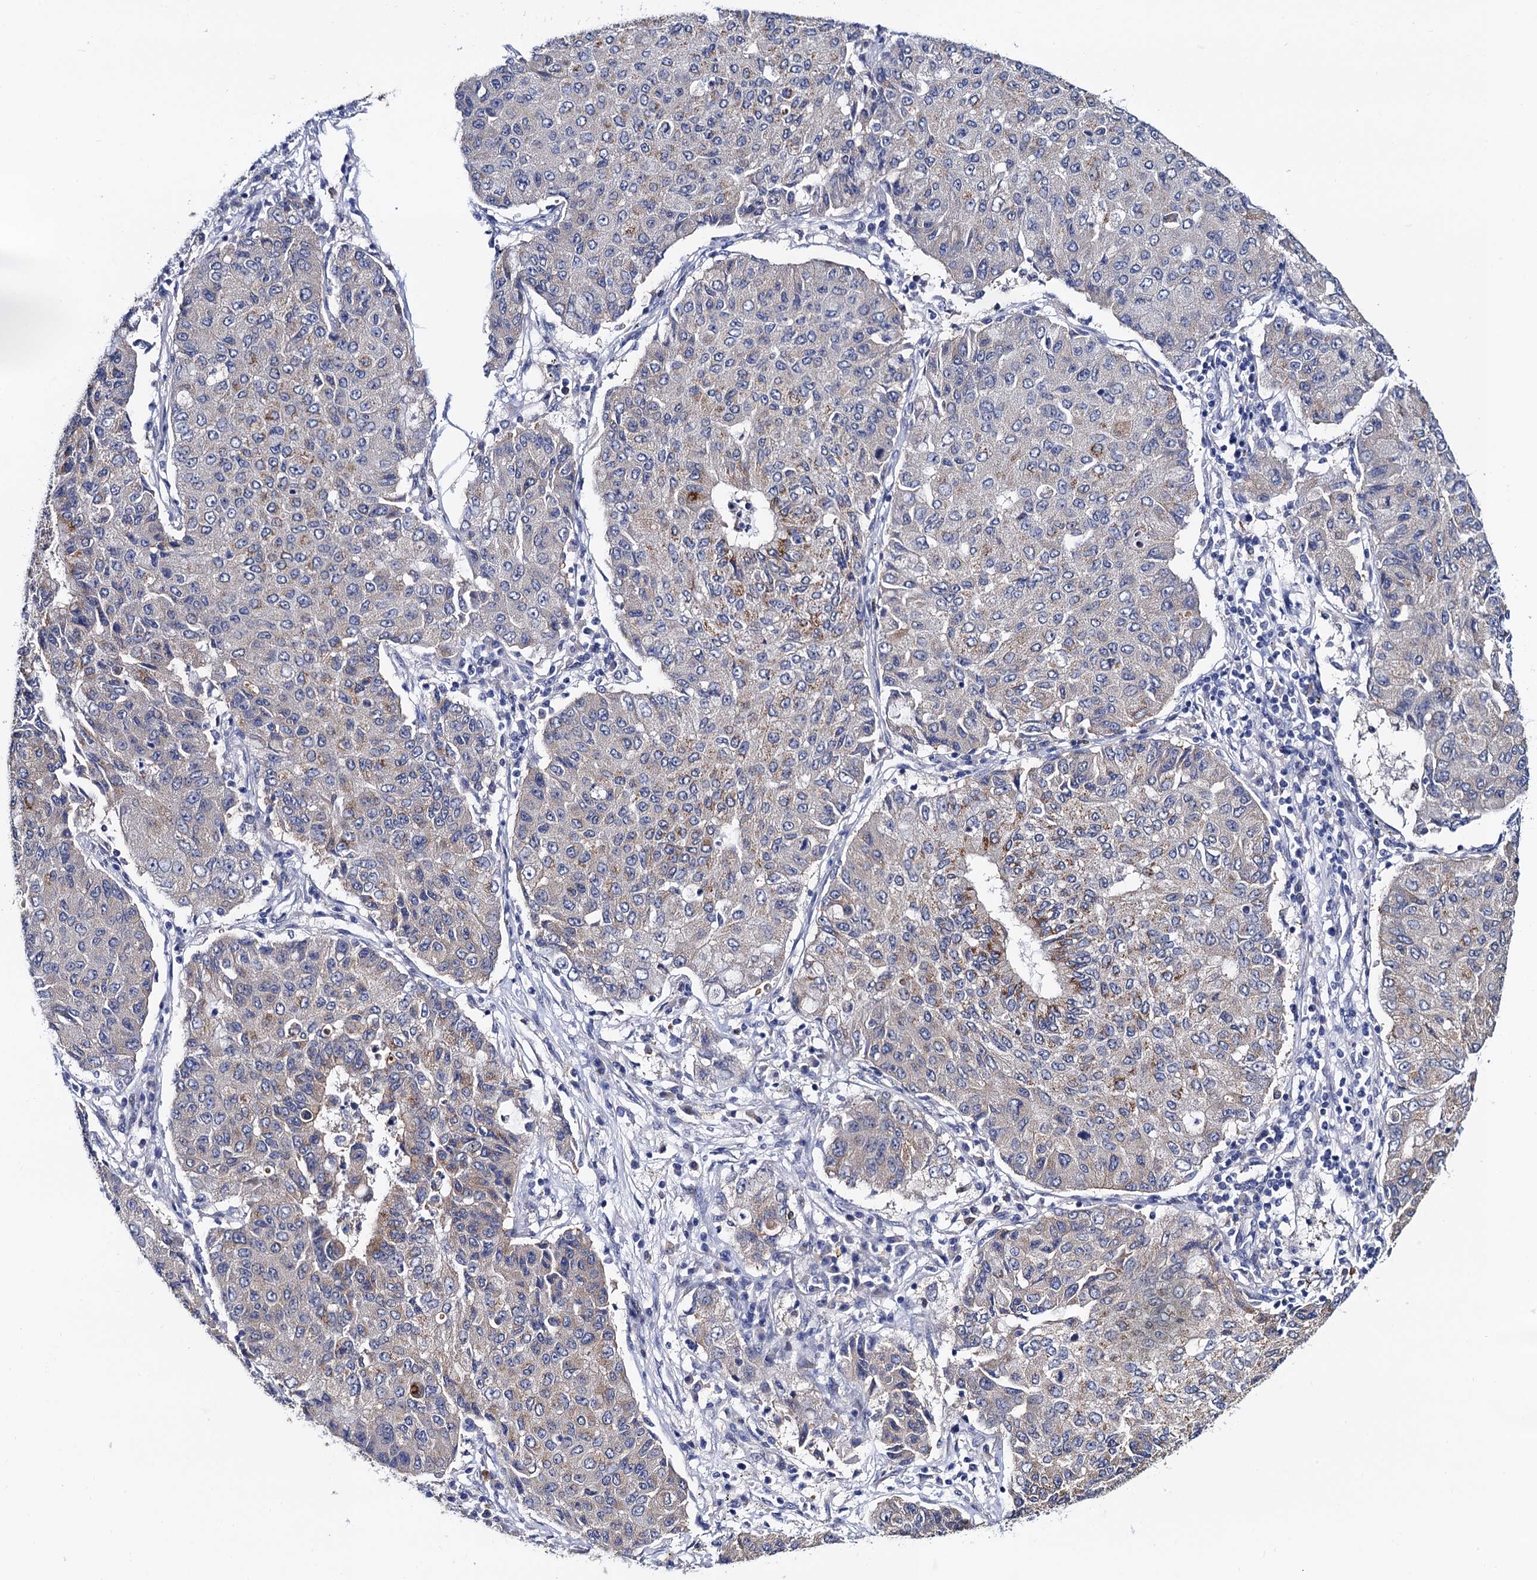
{"staining": {"intensity": "weak", "quantity": "<25%", "location": "cytoplasmic/membranous"}, "tissue": "lung cancer", "cell_type": "Tumor cells", "image_type": "cancer", "snomed": [{"axis": "morphology", "description": "Squamous cell carcinoma, NOS"}, {"axis": "topography", "description": "Lung"}], "caption": "A histopathology image of lung cancer stained for a protein exhibits no brown staining in tumor cells.", "gene": "ZDHHC18", "patient": {"sex": "male", "age": 74}}